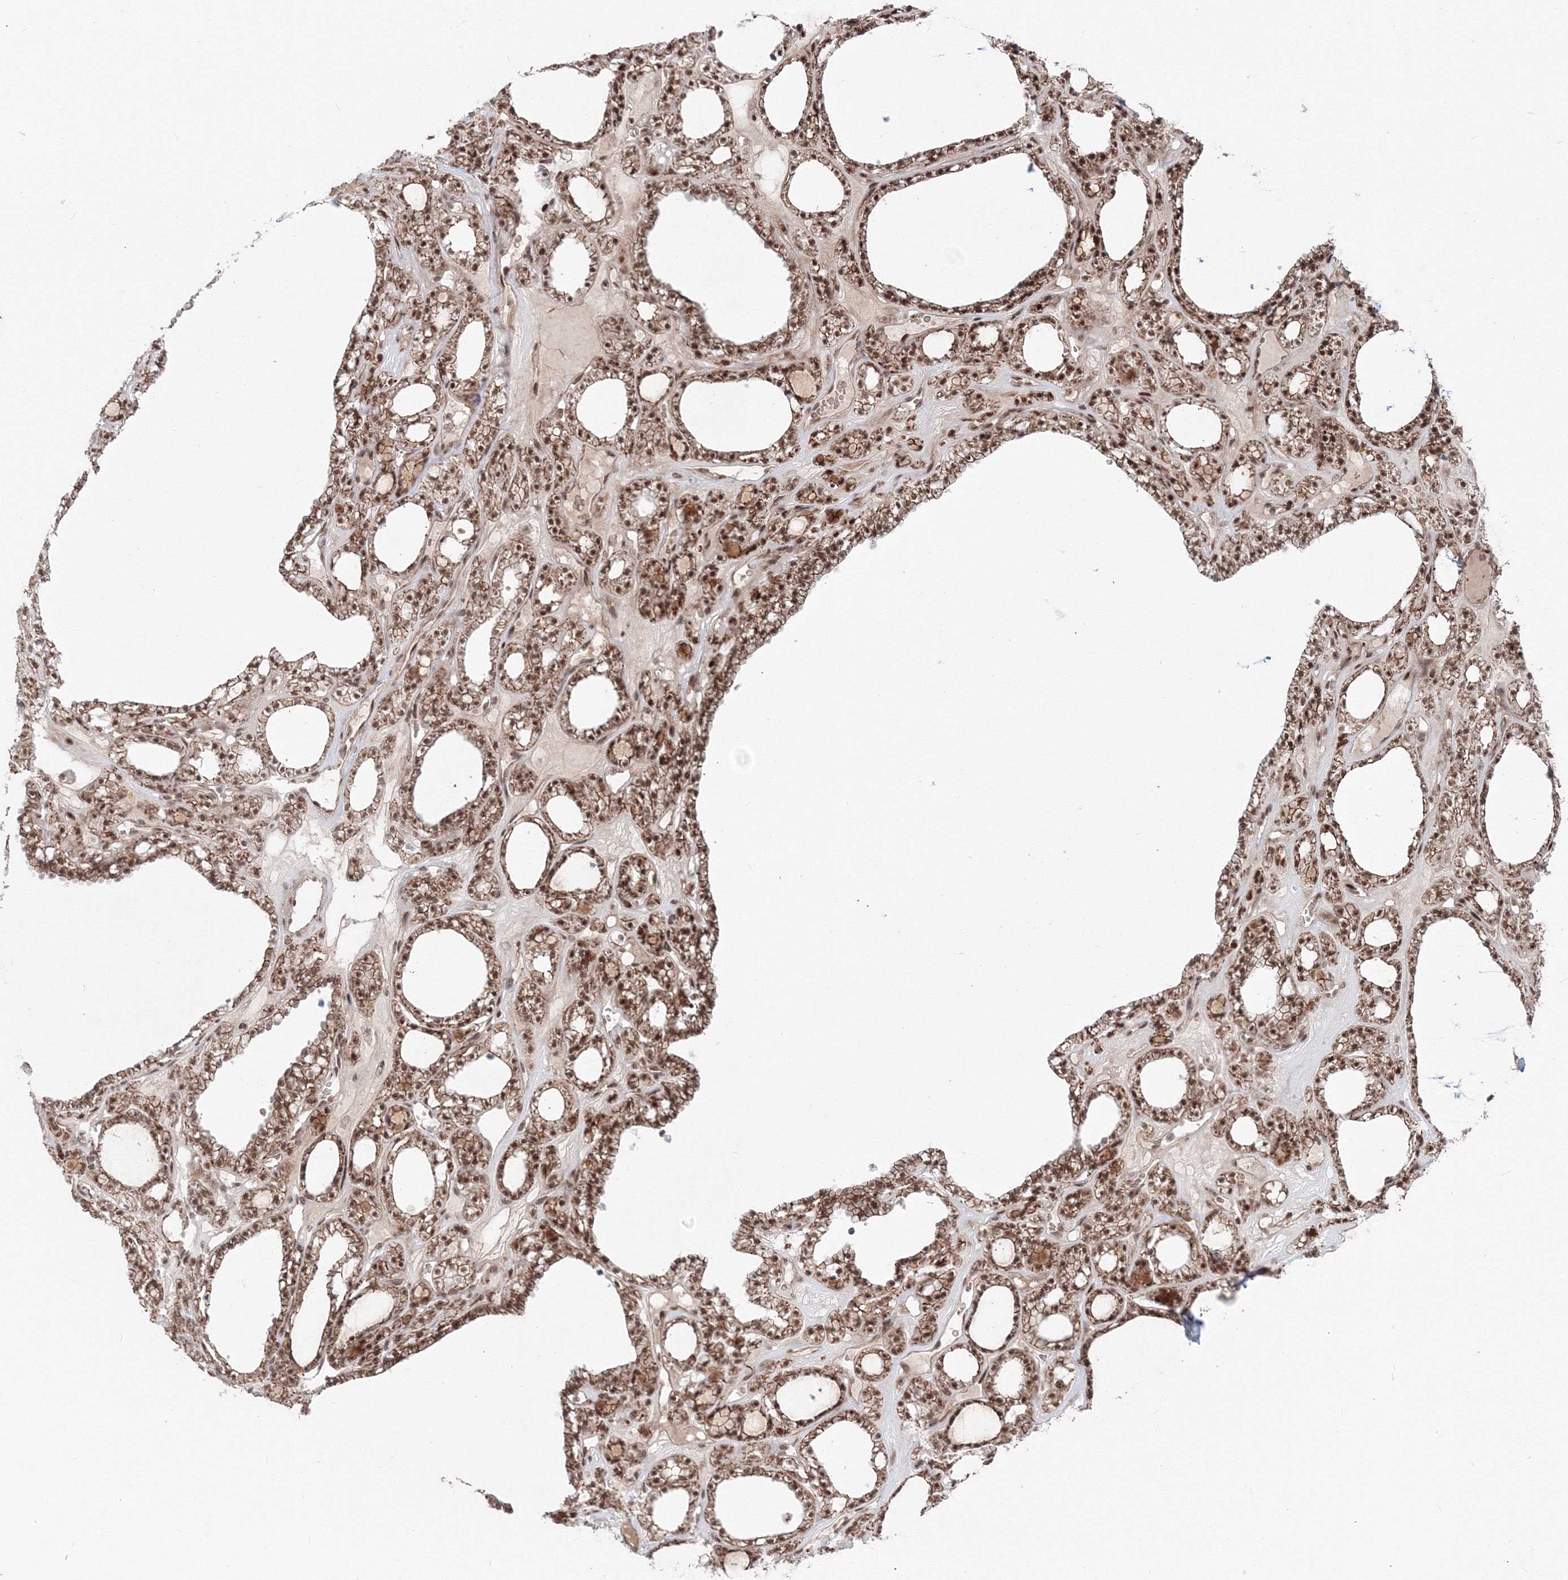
{"staining": {"intensity": "moderate", "quantity": ">75%", "location": "cytoplasmic/membranous,nuclear"}, "tissue": "thyroid gland", "cell_type": "Glandular cells", "image_type": "normal", "snomed": [{"axis": "morphology", "description": "Normal tissue, NOS"}, {"axis": "topography", "description": "Thyroid gland"}], "caption": "Unremarkable thyroid gland was stained to show a protein in brown. There is medium levels of moderate cytoplasmic/membranous,nuclear positivity in about >75% of glandular cells.", "gene": "SH3PXD2A", "patient": {"sex": "female", "age": 28}}